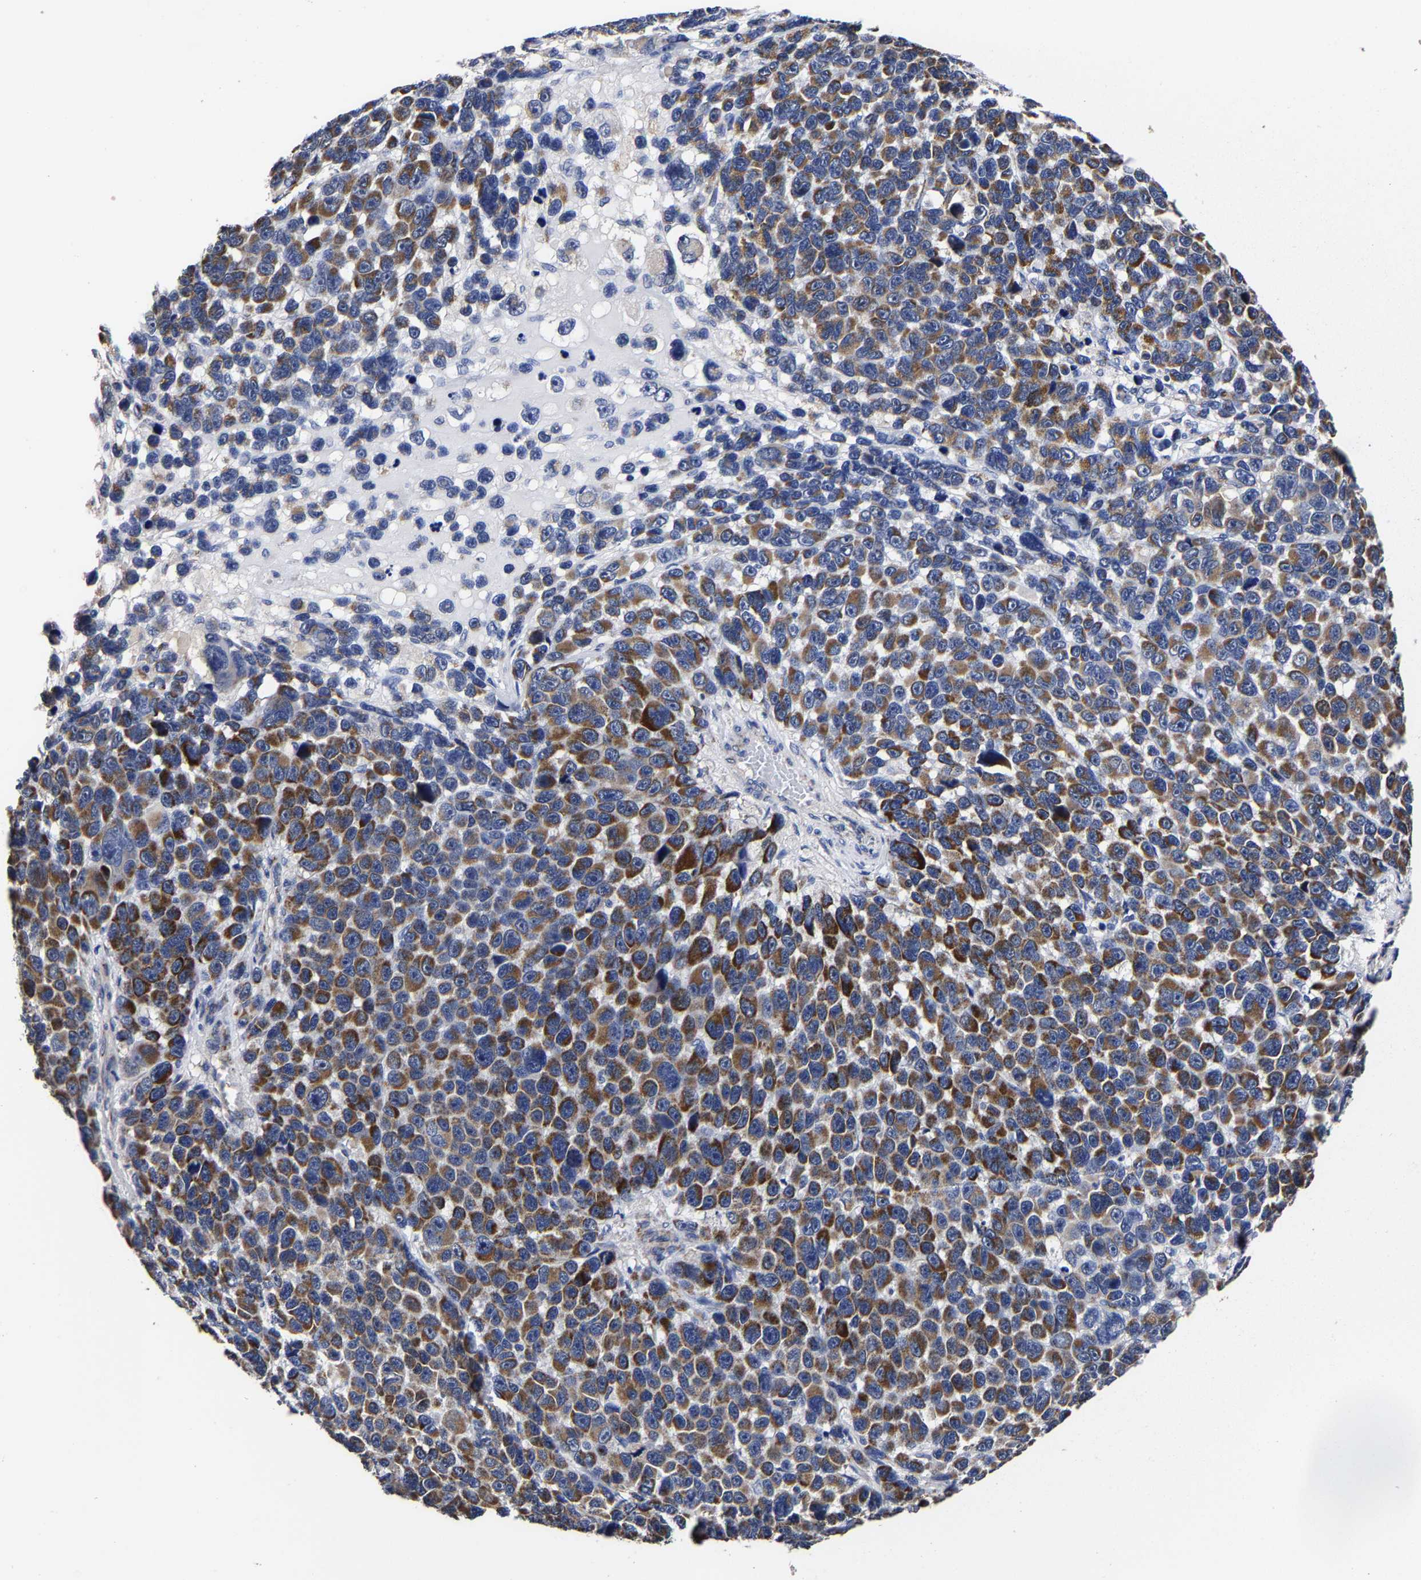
{"staining": {"intensity": "moderate", "quantity": ">75%", "location": "cytoplasmic/membranous"}, "tissue": "melanoma", "cell_type": "Tumor cells", "image_type": "cancer", "snomed": [{"axis": "morphology", "description": "Malignant melanoma, NOS"}, {"axis": "topography", "description": "Skin"}], "caption": "Malignant melanoma tissue exhibits moderate cytoplasmic/membranous staining in approximately >75% of tumor cells, visualized by immunohistochemistry.", "gene": "AASS", "patient": {"sex": "male", "age": 53}}